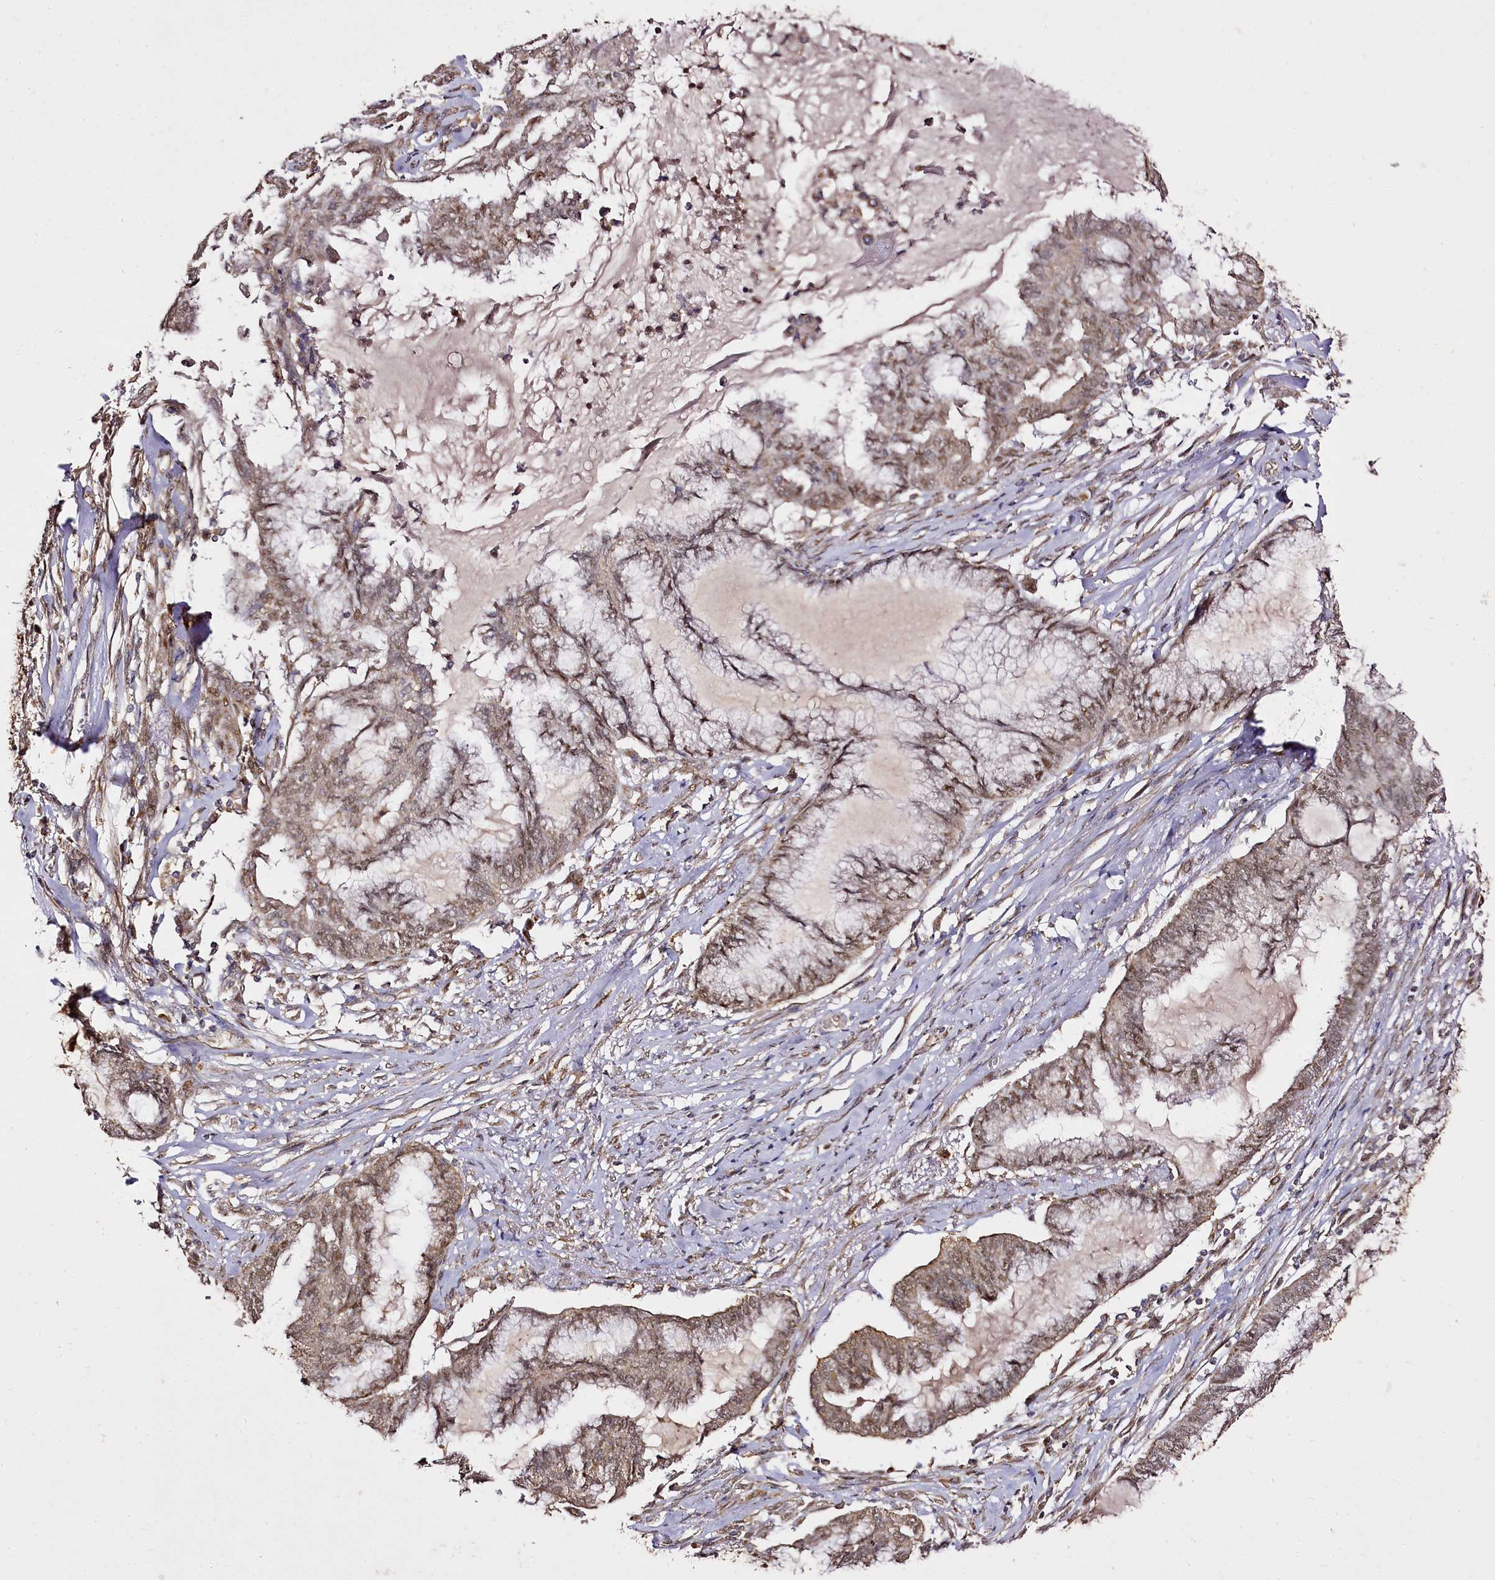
{"staining": {"intensity": "moderate", "quantity": ">75%", "location": "cytoplasmic/membranous,nuclear"}, "tissue": "endometrial cancer", "cell_type": "Tumor cells", "image_type": "cancer", "snomed": [{"axis": "morphology", "description": "Adenocarcinoma, NOS"}, {"axis": "topography", "description": "Endometrium"}], "caption": "IHC photomicrograph of human endometrial adenocarcinoma stained for a protein (brown), which shows medium levels of moderate cytoplasmic/membranous and nuclear staining in about >75% of tumor cells.", "gene": "EDIL3", "patient": {"sex": "female", "age": 86}}